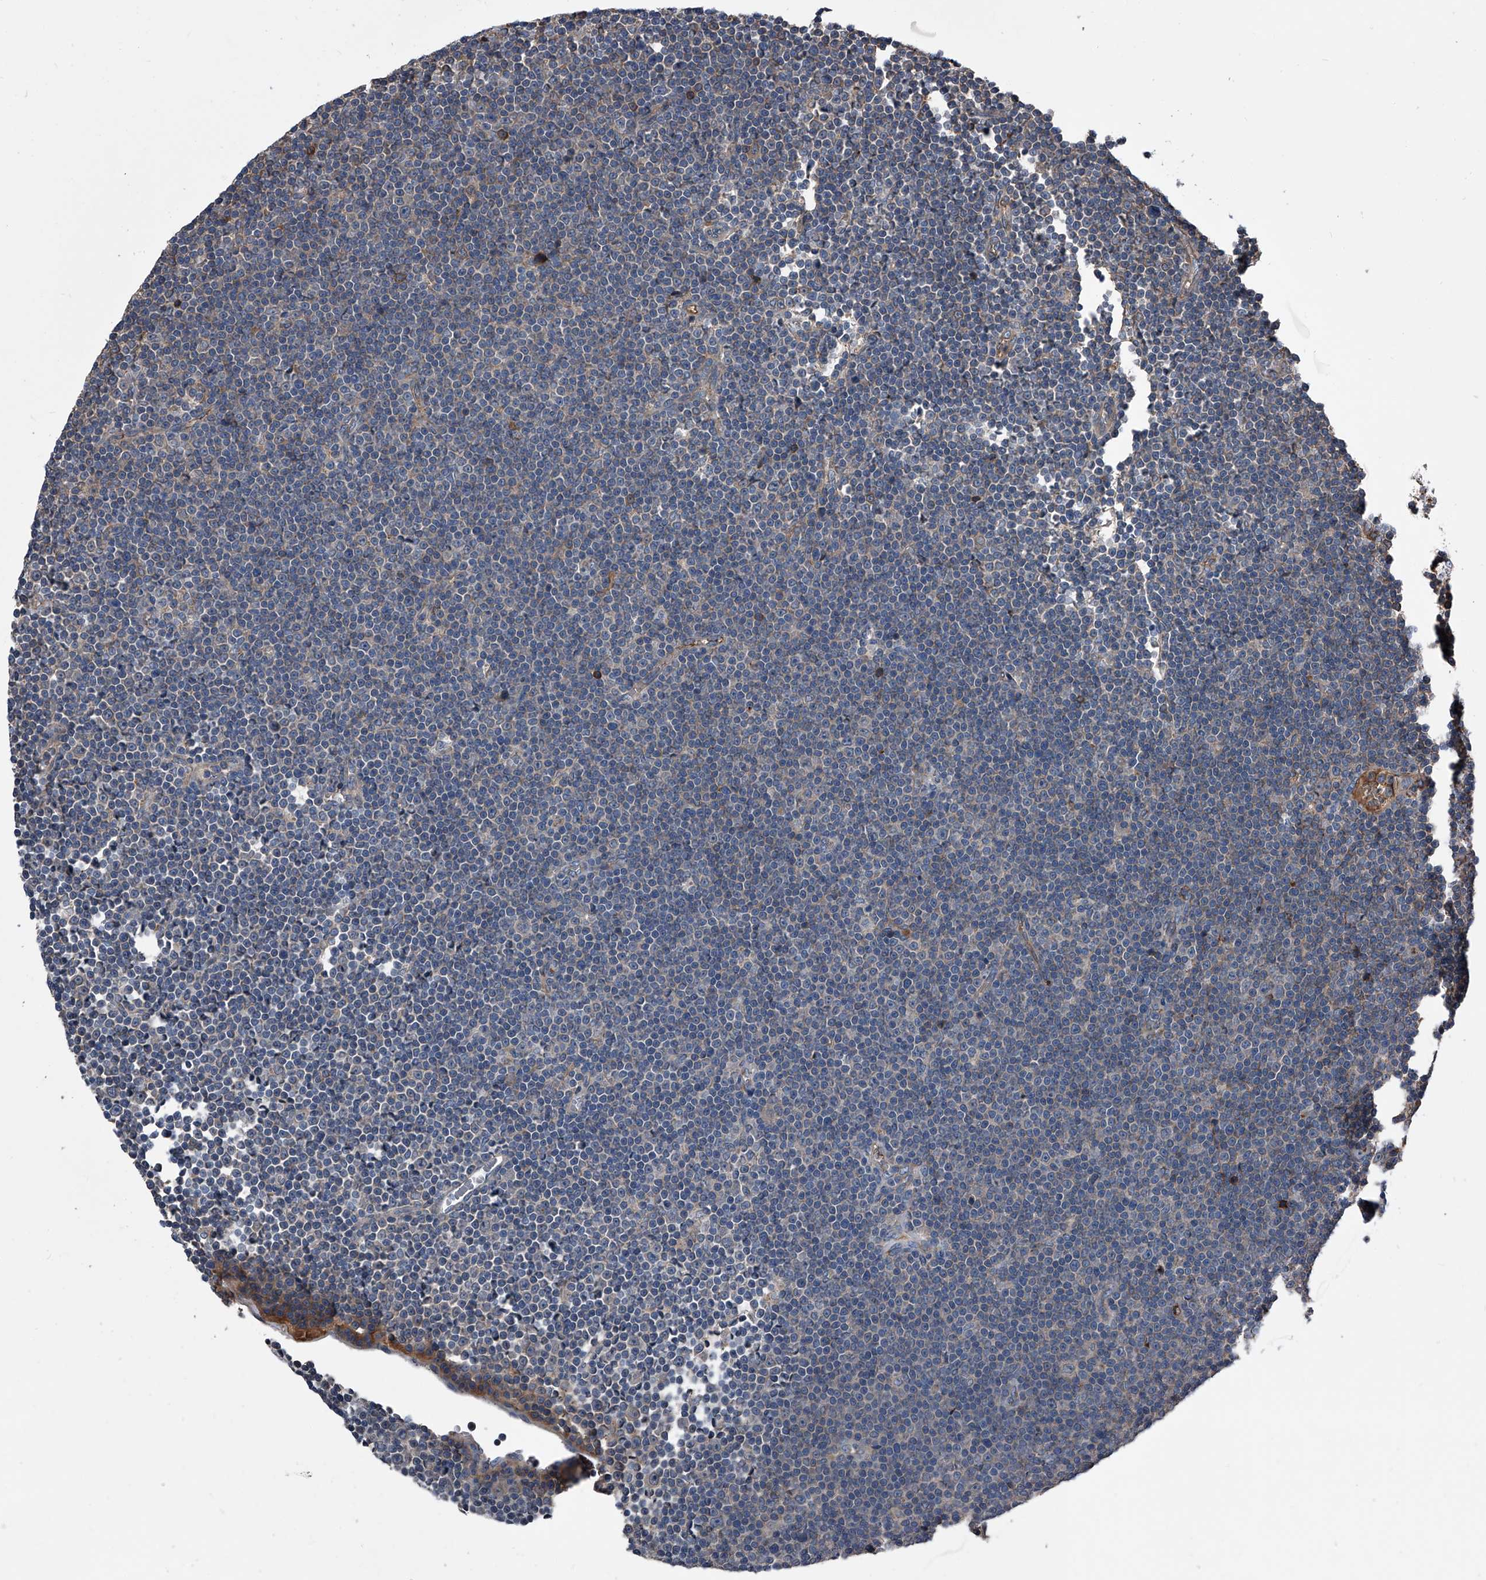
{"staining": {"intensity": "negative", "quantity": "none", "location": "none"}, "tissue": "lymphoma", "cell_type": "Tumor cells", "image_type": "cancer", "snomed": [{"axis": "morphology", "description": "Malignant lymphoma, non-Hodgkin's type, Low grade"}, {"axis": "topography", "description": "Lymph node"}], "caption": "Immunohistochemical staining of human lymphoma demonstrates no significant expression in tumor cells.", "gene": "KIF13A", "patient": {"sex": "female", "age": 67}}